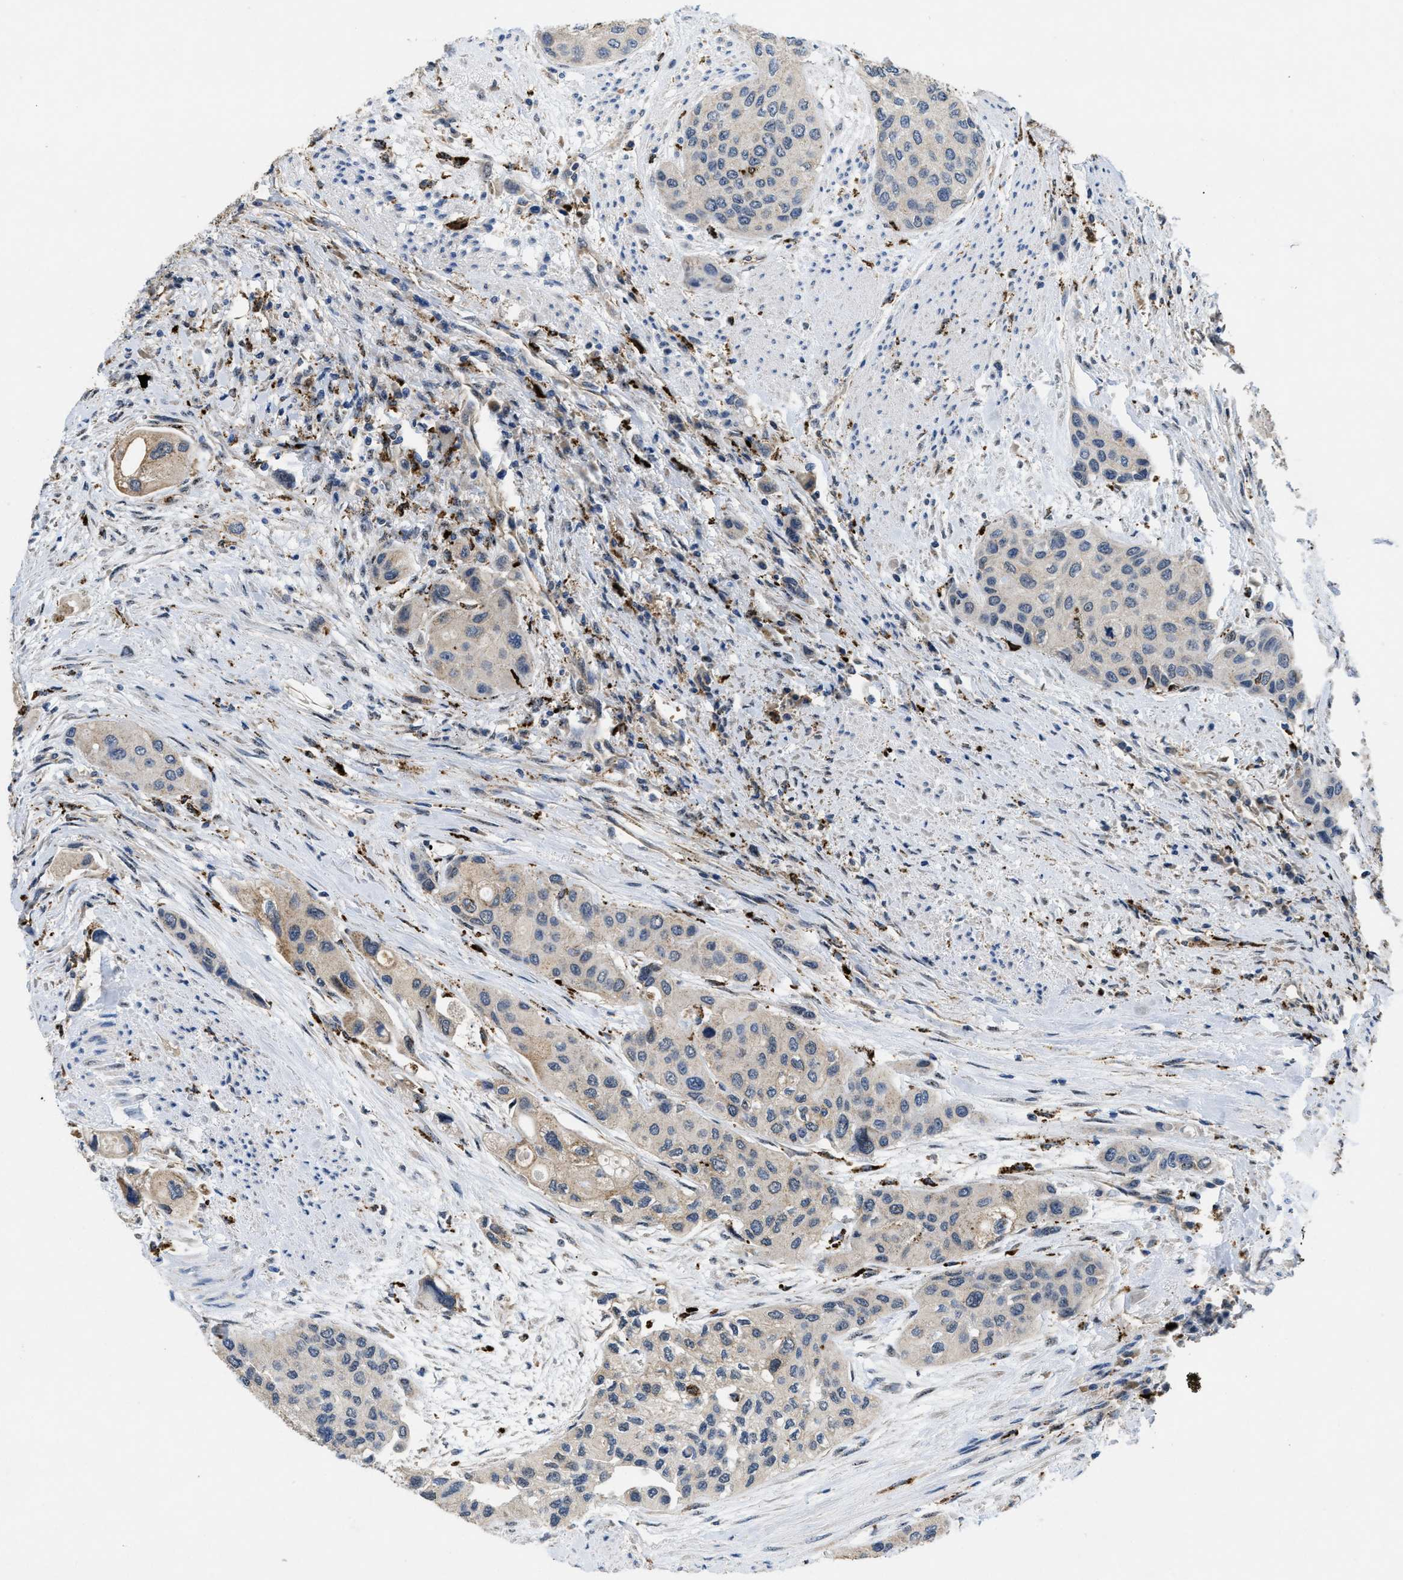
{"staining": {"intensity": "weak", "quantity": "<25%", "location": "cytoplasmic/membranous"}, "tissue": "urothelial cancer", "cell_type": "Tumor cells", "image_type": "cancer", "snomed": [{"axis": "morphology", "description": "Urothelial carcinoma, High grade"}, {"axis": "topography", "description": "Urinary bladder"}], "caption": "Tumor cells are negative for brown protein staining in urothelial cancer. (Brightfield microscopy of DAB IHC at high magnification).", "gene": "BMPR2", "patient": {"sex": "female", "age": 56}}